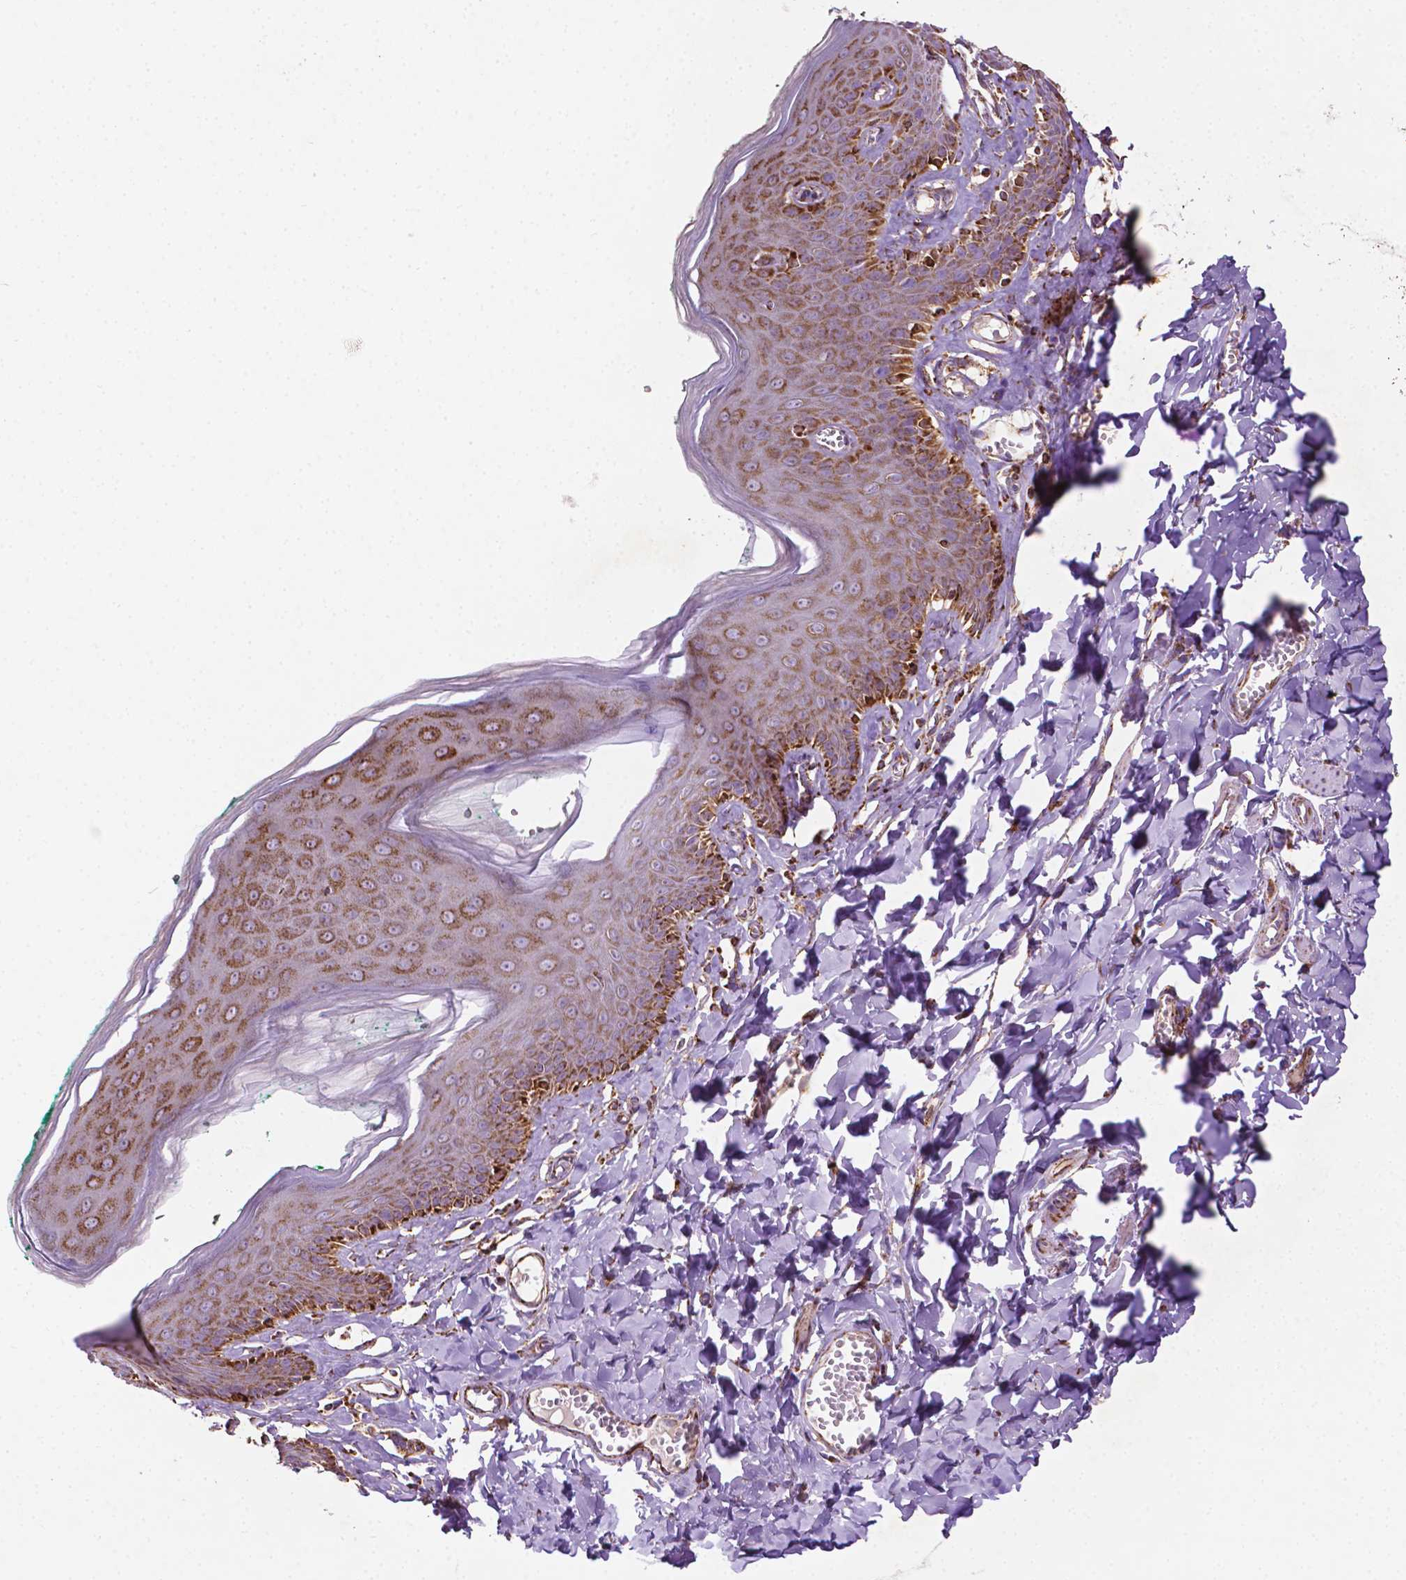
{"staining": {"intensity": "strong", "quantity": ">75%", "location": "cytoplasmic/membranous"}, "tissue": "skin", "cell_type": "Epidermal cells", "image_type": "normal", "snomed": [{"axis": "morphology", "description": "Normal tissue, NOS"}, {"axis": "topography", "description": "Vulva"}, {"axis": "topography", "description": "Peripheral nerve tissue"}], "caption": "Epidermal cells reveal strong cytoplasmic/membranous staining in about >75% of cells in benign skin.", "gene": "ILVBL", "patient": {"sex": "female", "age": 66}}